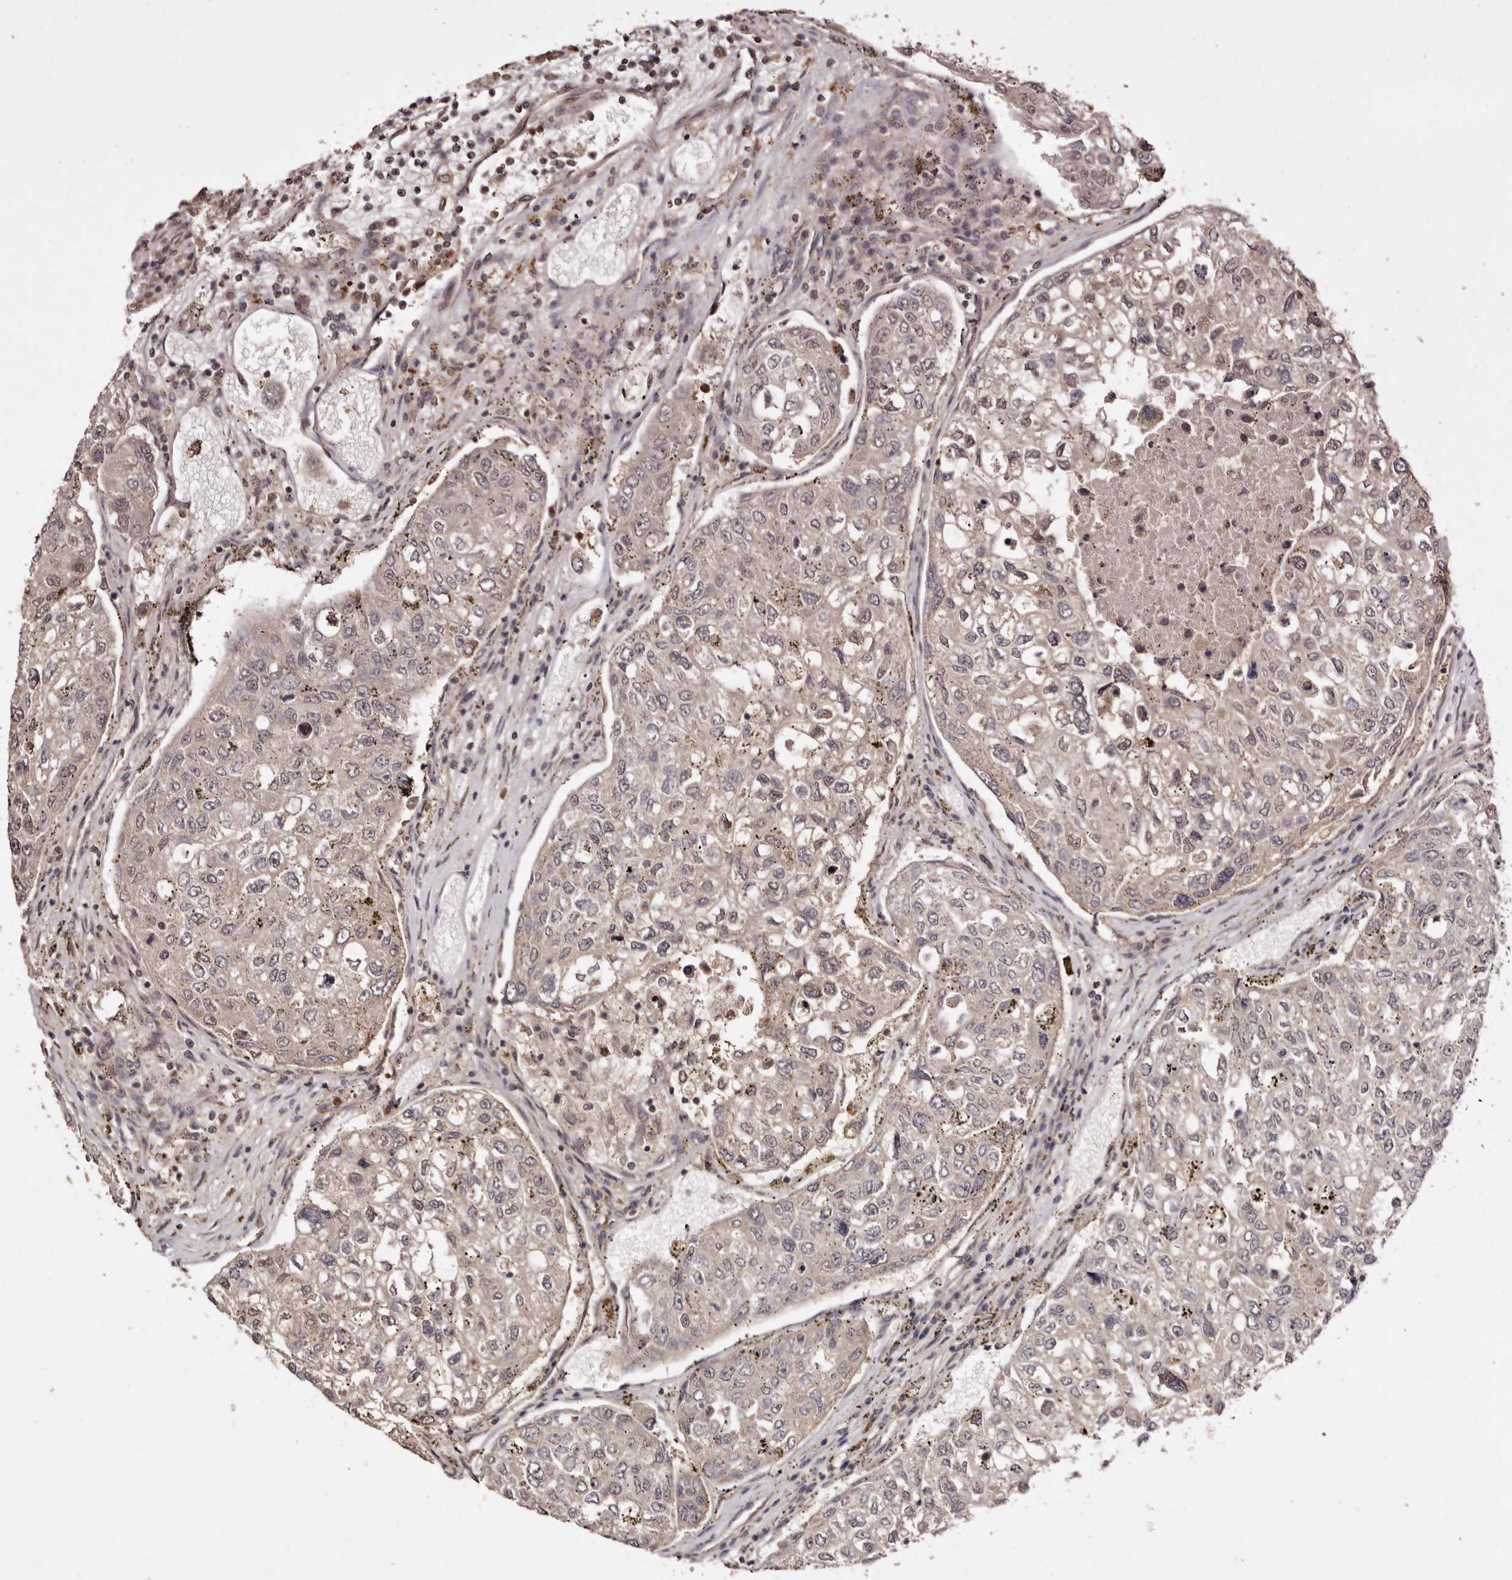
{"staining": {"intensity": "weak", "quantity": ">75%", "location": "cytoplasmic/membranous"}, "tissue": "urothelial cancer", "cell_type": "Tumor cells", "image_type": "cancer", "snomed": [{"axis": "morphology", "description": "Urothelial carcinoma, High grade"}, {"axis": "topography", "description": "Lymph node"}, {"axis": "topography", "description": "Urinary bladder"}], "caption": "An image showing weak cytoplasmic/membranous staining in approximately >75% of tumor cells in urothelial cancer, as visualized by brown immunohistochemical staining.", "gene": "NOTCH1", "patient": {"sex": "male", "age": 51}}